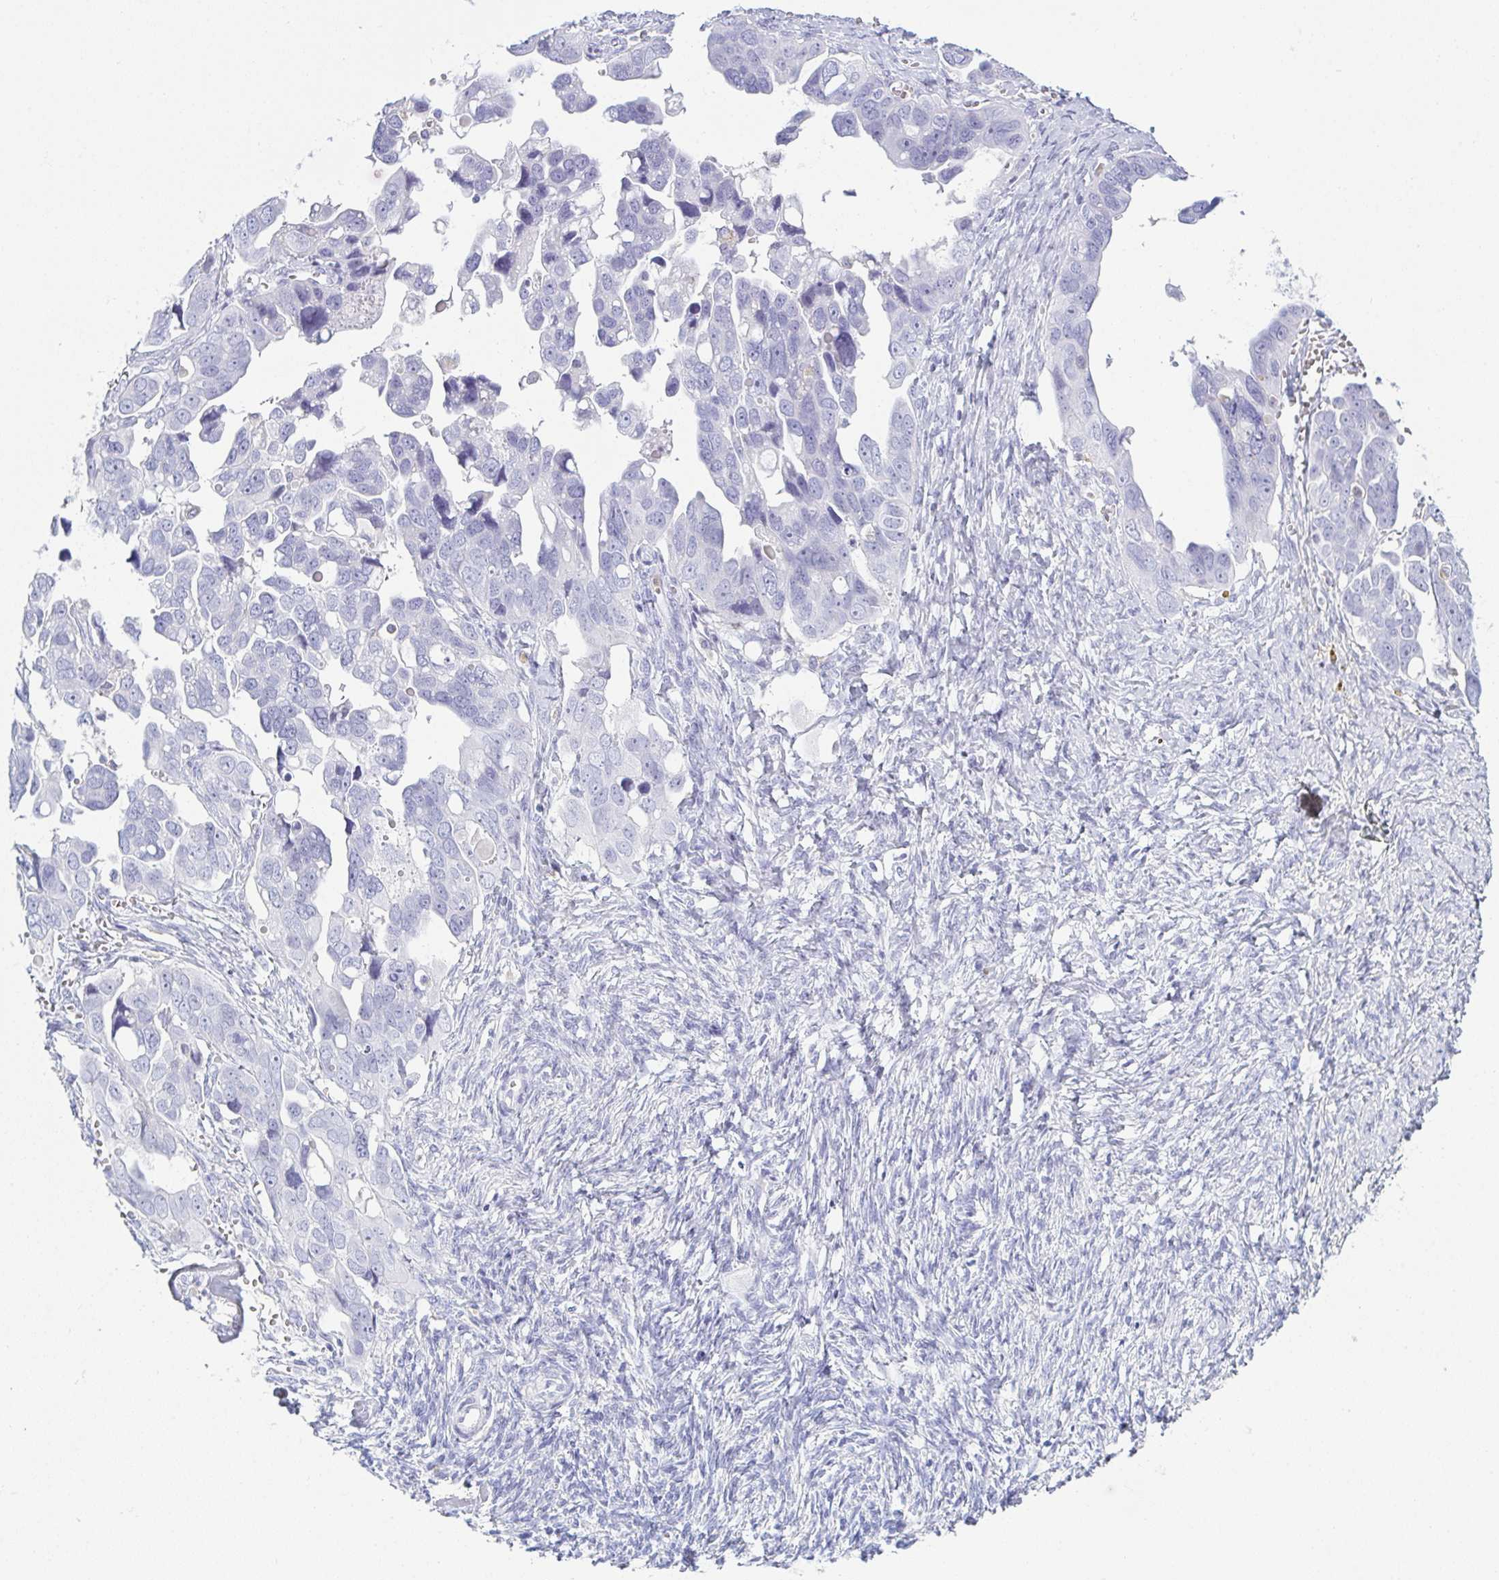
{"staining": {"intensity": "negative", "quantity": "none", "location": "none"}, "tissue": "ovarian cancer", "cell_type": "Tumor cells", "image_type": "cancer", "snomed": [{"axis": "morphology", "description": "Cystadenocarcinoma, serous, NOS"}, {"axis": "topography", "description": "Ovary"}], "caption": "Immunohistochemistry (IHC) of human serous cystadenocarcinoma (ovarian) displays no positivity in tumor cells. (Brightfield microscopy of DAB (3,3'-diaminobenzidine) immunohistochemistry at high magnification).", "gene": "MYO1F", "patient": {"sex": "female", "age": 59}}